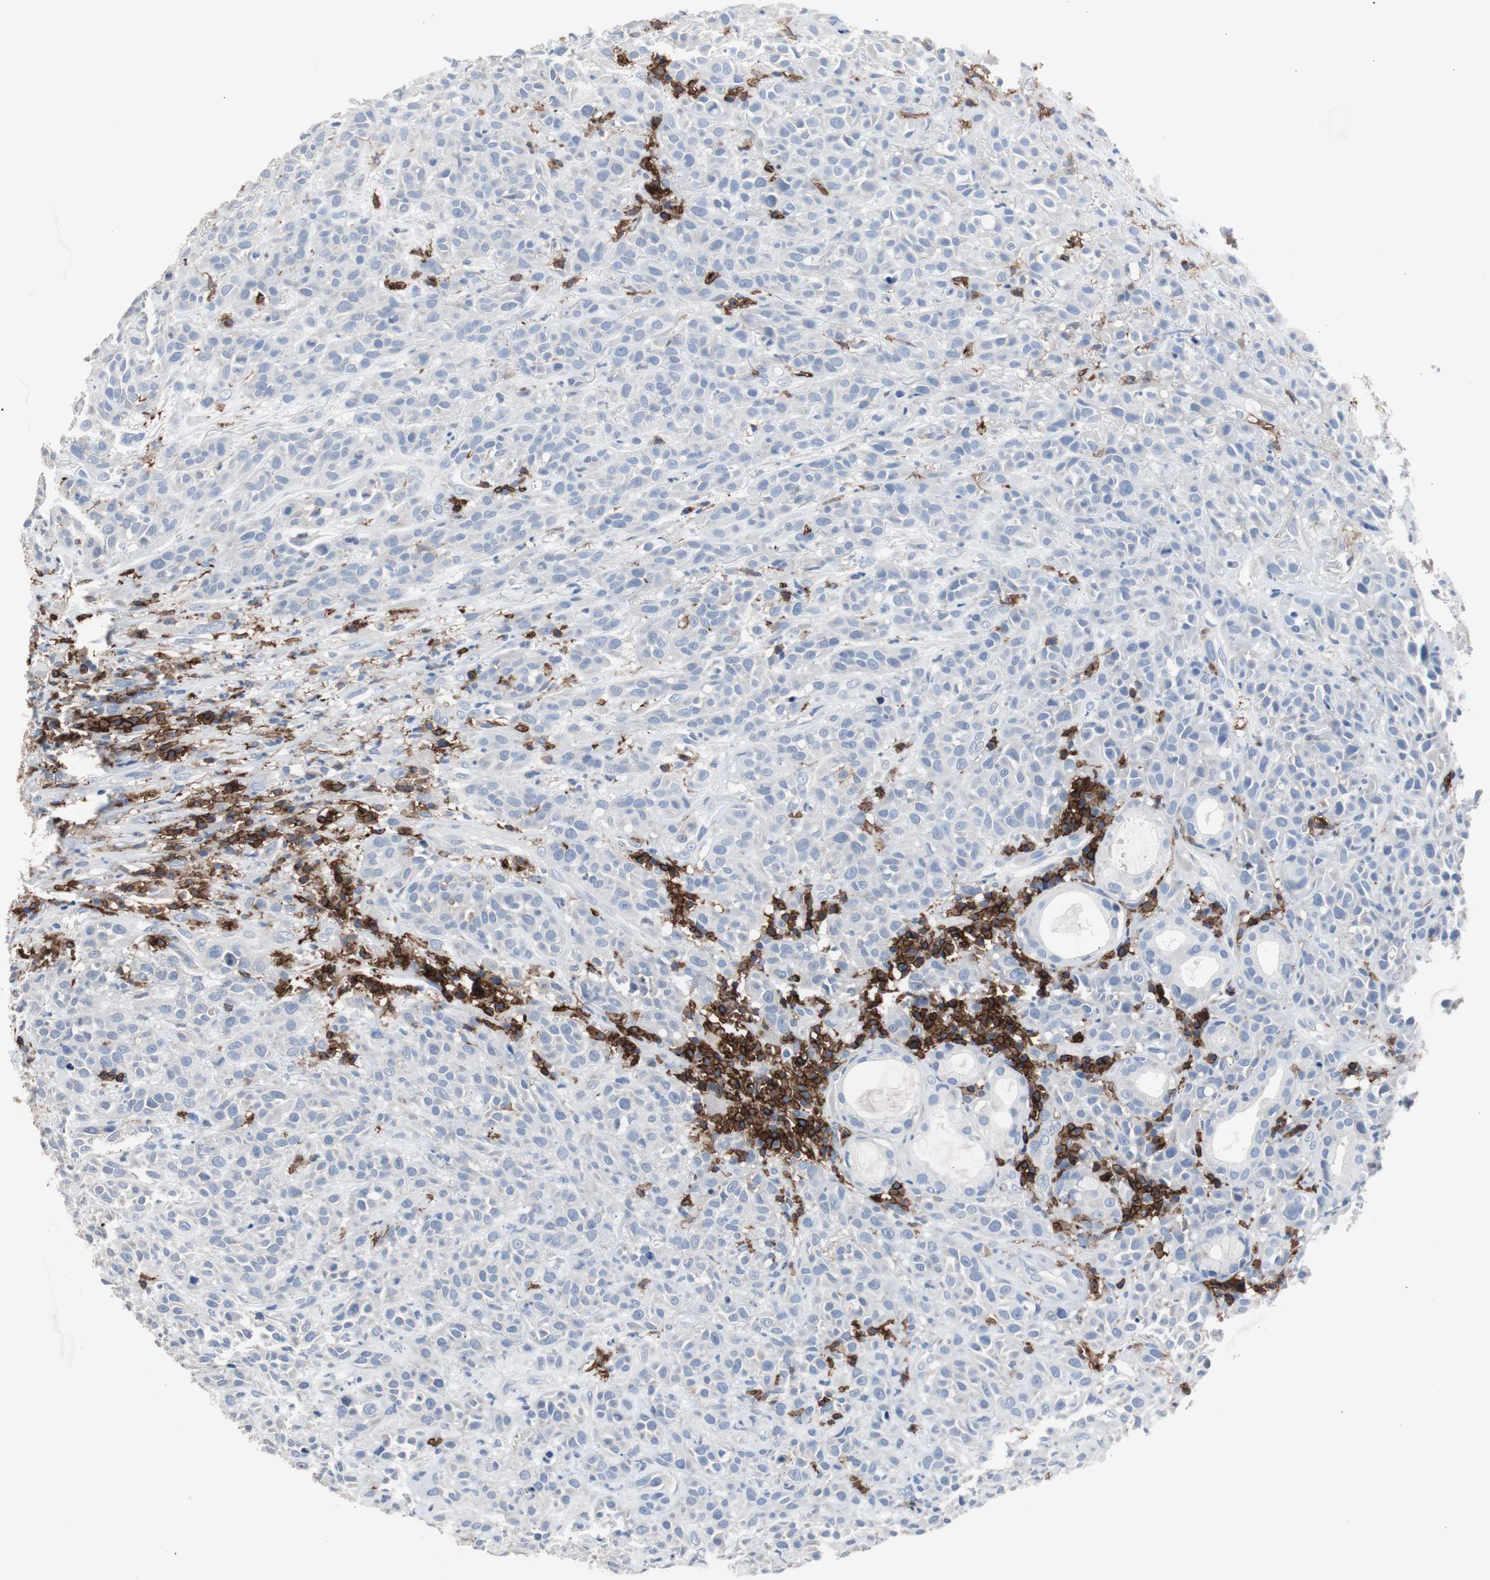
{"staining": {"intensity": "negative", "quantity": "none", "location": "none"}, "tissue": "head and neck cancer", "cell_type": "Tumor cells", "image_type": "cancer", "snomed": [{"axis": "morphology", "description": "Squamous cell carcinoma, NOS"}, {"axis": "topography", "description": "Head-Neck"}], "caption": "A micrograph of head and neck cancer (squamous cell carcinoma) stained for a protein reveals no brown staining in tumor cells.", "gene": "FCGR2B", "patient": {"sex": "male", "age": 62}}